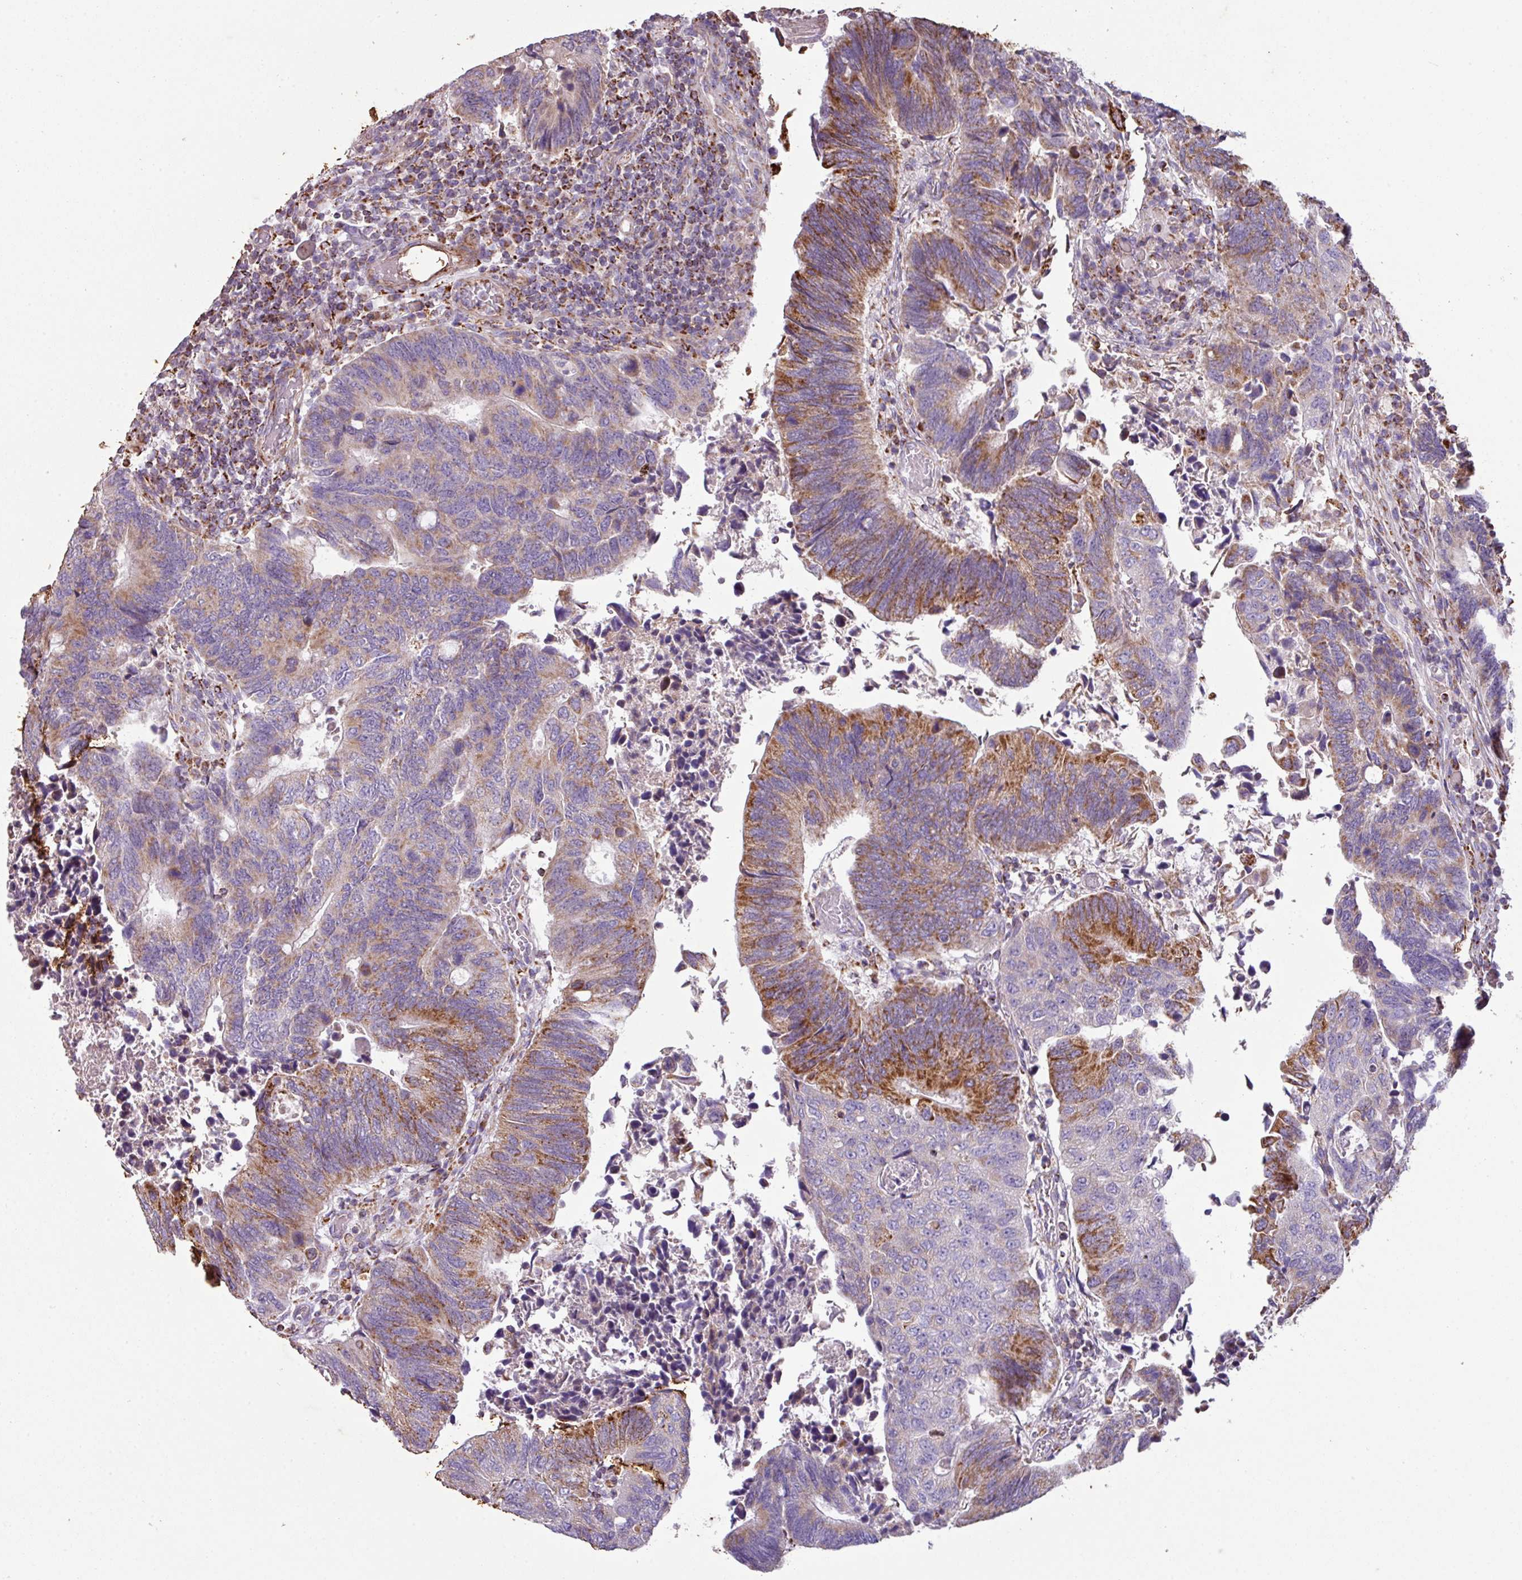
{"staining": {"intensity": "strong", "quantity": "25%-75%", "location": "cytoplasmic/membranous"}, "tissue": "colorectal cancer", "cell_type": "Tumor cells", "image_type": "cancer", "snomed": [{"axis": "morphology", "description": "Adenocarcinoma, NOS"}, {"axis": "topography", "description": "Colon"}], "caption": "DAB (3,3'-diaminobenzidine) immunohistochemical staining of human adenocarcinoma (colorectal) demonstrates strong cytoplasmic/membranous protein staining in about 25%-75% of tumor cells.", "gene": "SQOR", "patient": {"sex": "male", "age": 87}}